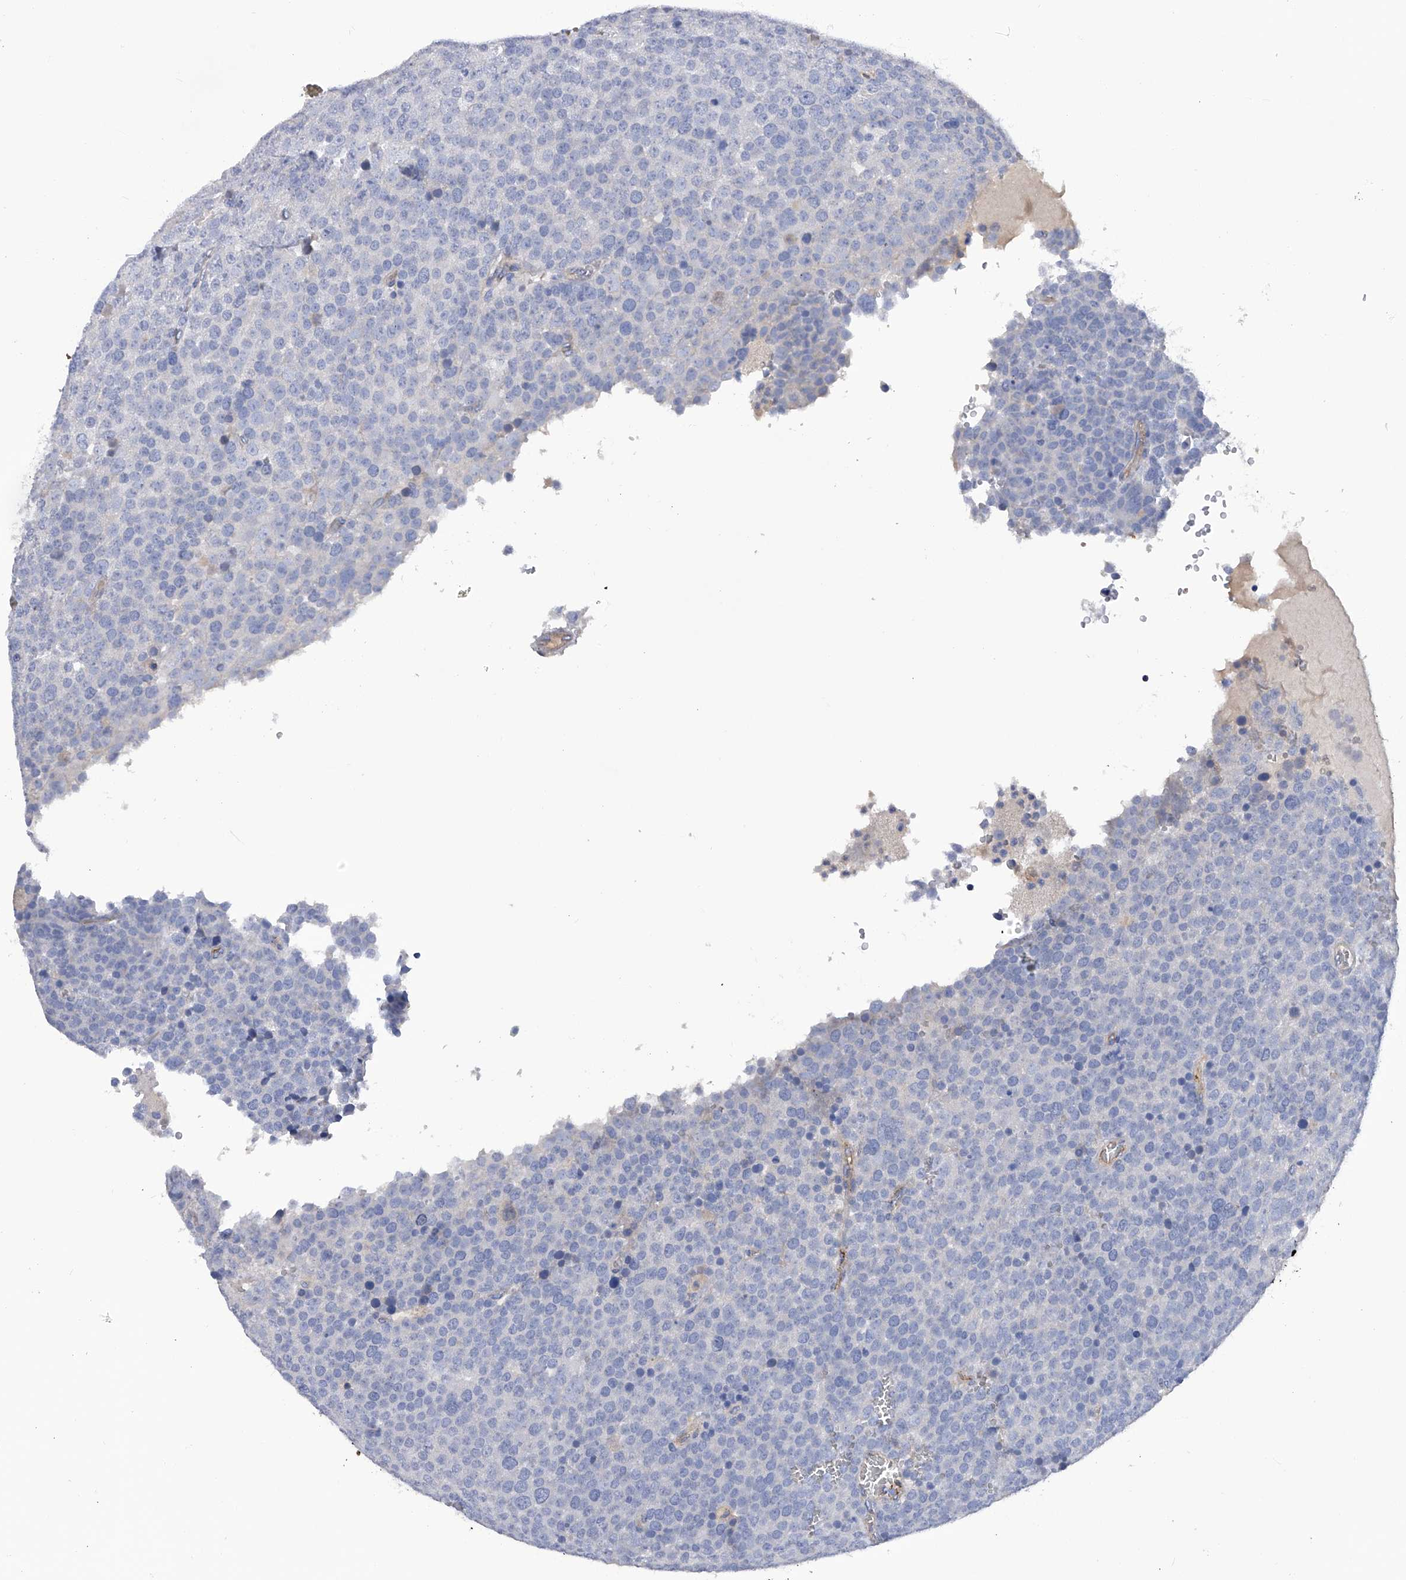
{"staining": {"intensity": "negative", "quantity": "none", "location": "none"}, "tissue": "testis cancer", "cell_type": "Tumor cells", "image_type": "cancer", "snomed": [{"axis": "morphology", "description": "Seminoma, NOS"}, {"axis": "topography", "description": "Testis"}], "caption": "Seminoma (testis) was stained to show a protein in brown. There is no significant positivity in tumor cells. Brightfield microscopy of immunohistochemistry stained with DAB (3,3'-diaminobenzidine) (brown) and hematoxylin (blue), captured at high magnification.", "gene": "RWDD2A", "patient": {"sex": "male", "age": 71}}